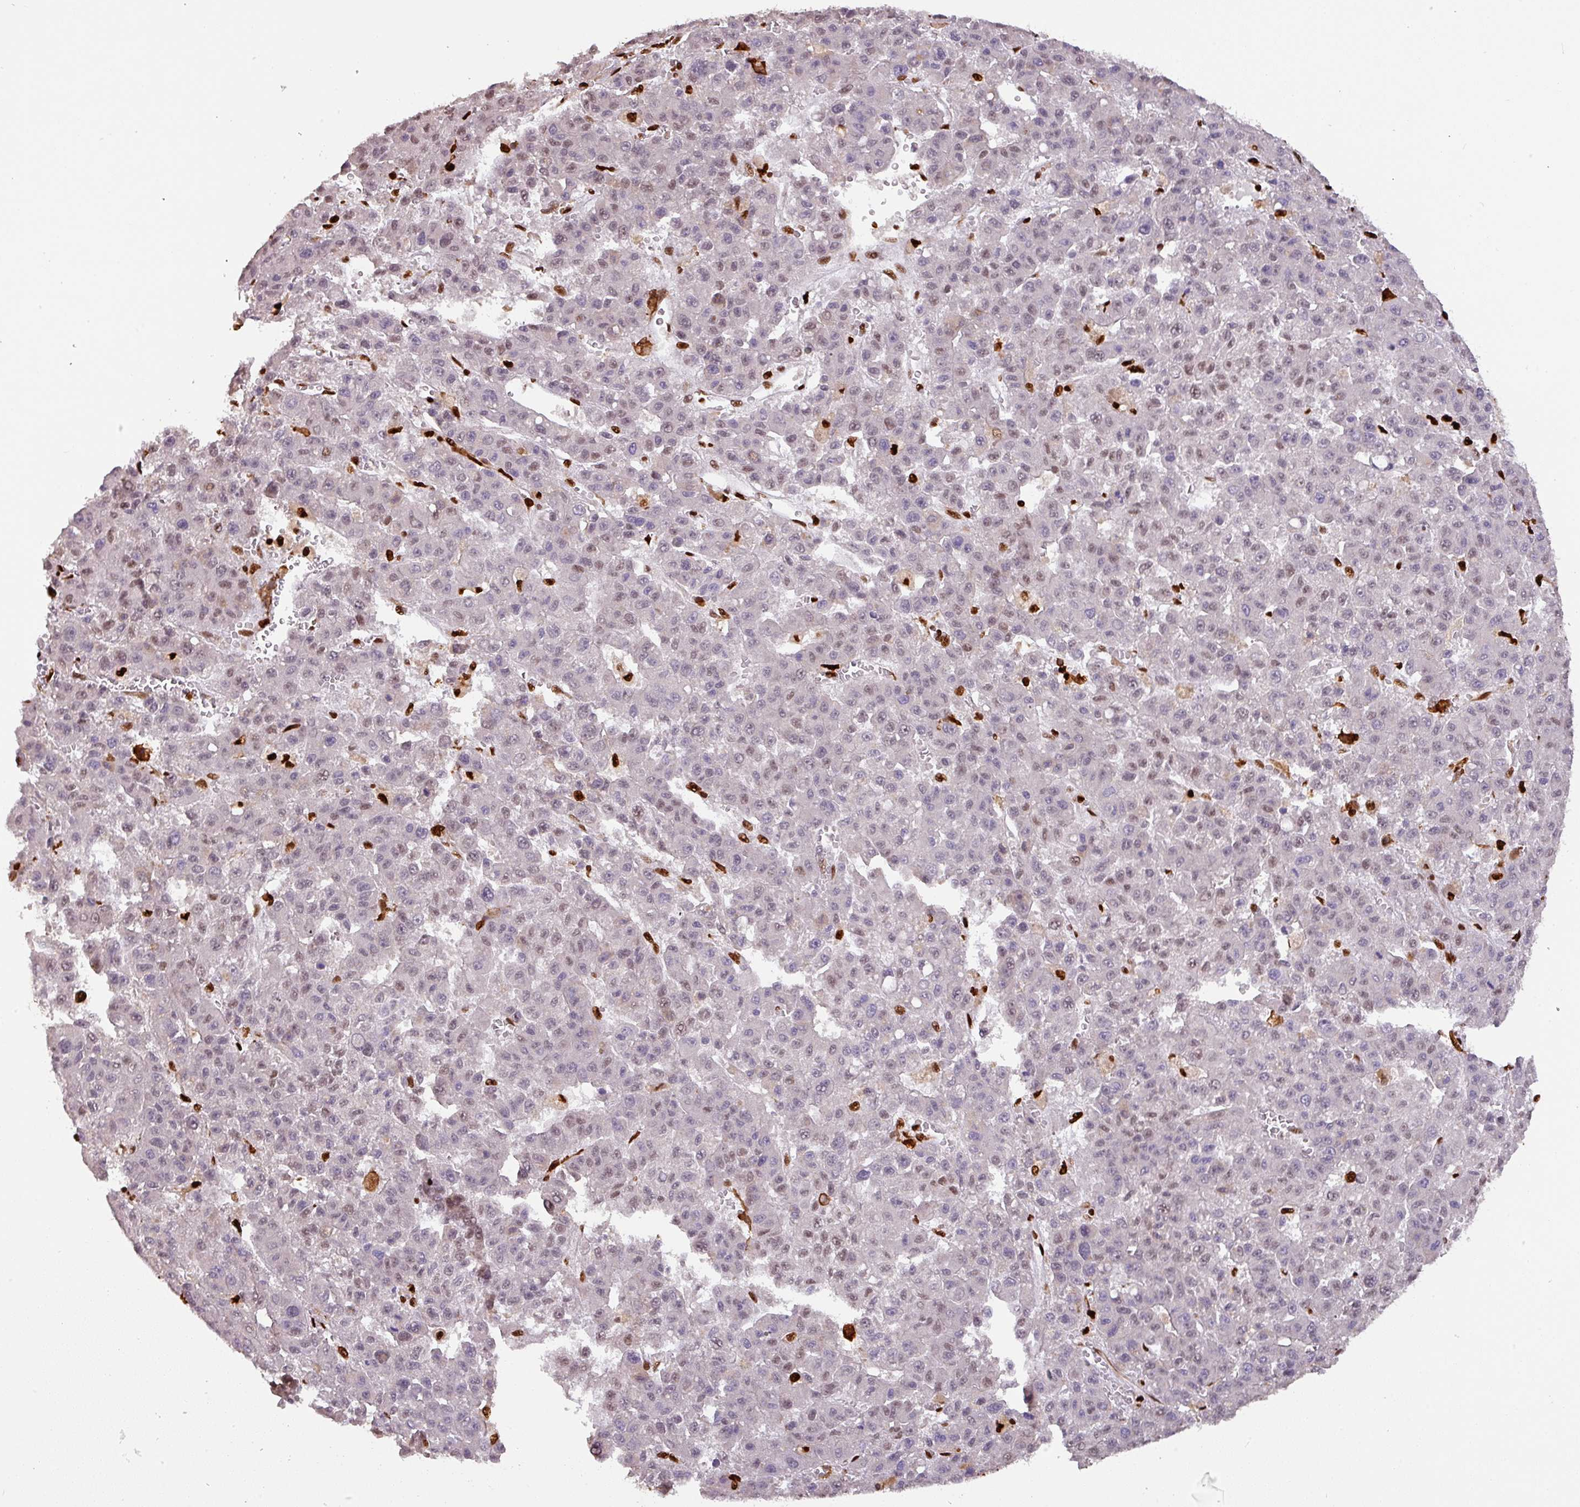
{"staining": {"intensity": "weak", "quantity": "25%-75%", "location": "nuclear"}, "tissue": "liver cancer", "cell_type": "Tumor cells", "image_type": "cancer", "snomed": [{"axis": "morphology", "description": "Carcinoma, Hepatocellular, NOS"}, {"axis": "topography", "description": "Liver"}], "caption": "Weak nuclear expression is identified in approximately 25%-75% of tumor cells in hepatocellular carcinoma (liver).", "gene": "SAMHD1", "patient": {"sex": "male", "age": 70}}